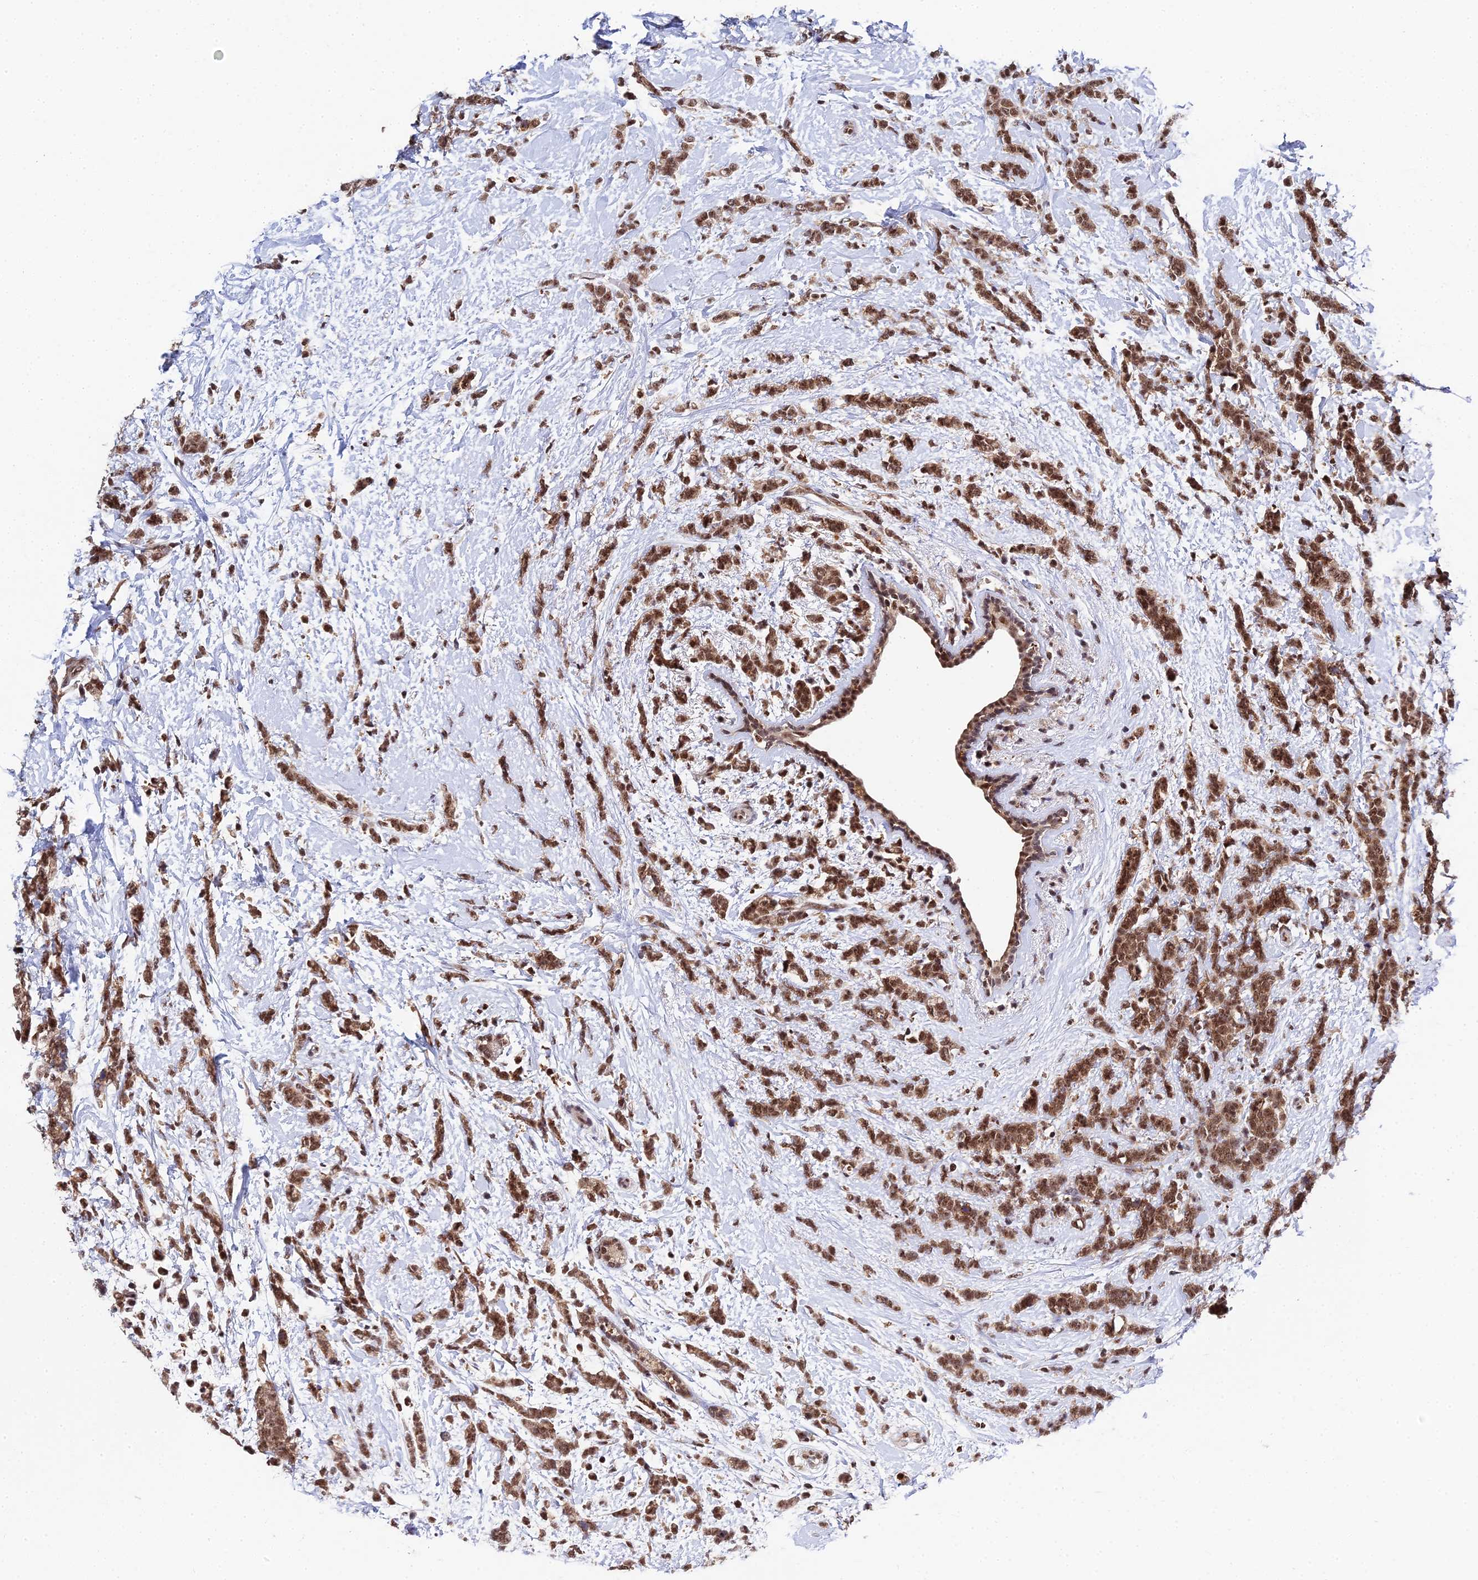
{"staining": {"intensity": "strong", "quantity": ">75%", "location": "cytoplasmic/membranous,nuclear"}, "tissue": "breast cancer", "cell_type": "Tumor cells", "image_type": "cancer", "snomed": [{"axis": "morphology", "description": "Lobular carcinoma"}, {"axis": "topography", "description": "Breast"}], "caption": "High-power microscopy captured an IHC photomicrograph of lobular carcinoma (breast), revealing strong cytoplasmic/membranous and nuclear expression in about >75% of tumor cells.", "gene": "MAGOHB", "patient": {"sex": "female", "age": 58}}